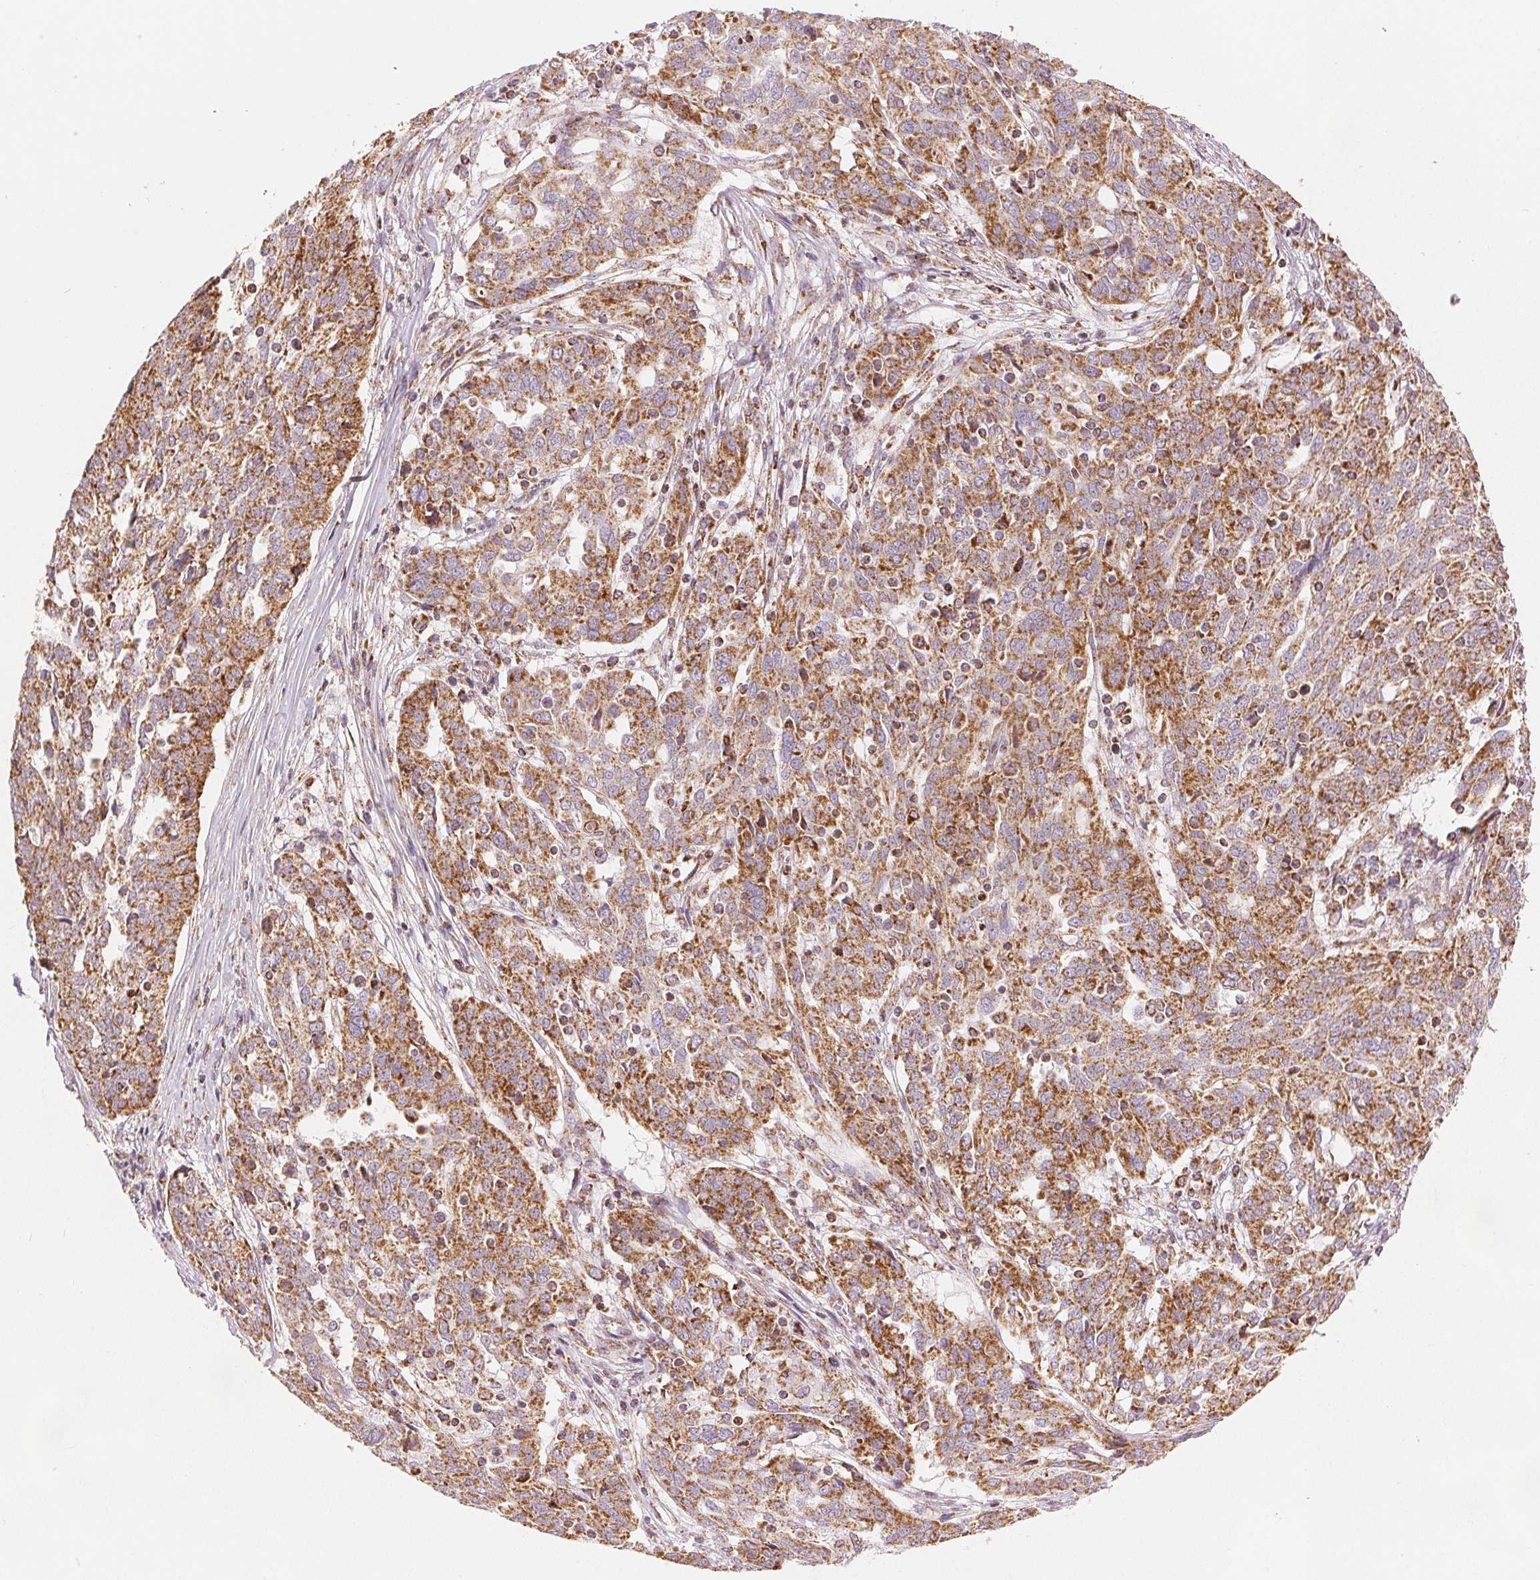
{"staining": {"intensity": "strong", "quantity": ">75%", "location": "cytoplasmic/membranous"}, "tissue": "ovarian cancer", "cell_type": "Tumor cells", "image_type": "cancer", "snomed": [{"axis": "morphology", "description": "Cystadenocarcinoma, serous, NOS"}, {"axis": "topography", "description": "Ovary"}], "caption": "This image shows ovarian cancer (serous cystadenocarcinoma) stained with IHC to label a protein in brown. The cytoplasmic/membranous of tumor cells show strong positivity for the protein. Nuclei are counter-stained blue.", "gene": "SDHB", "patient": {"sex": "female", "age": 67}}